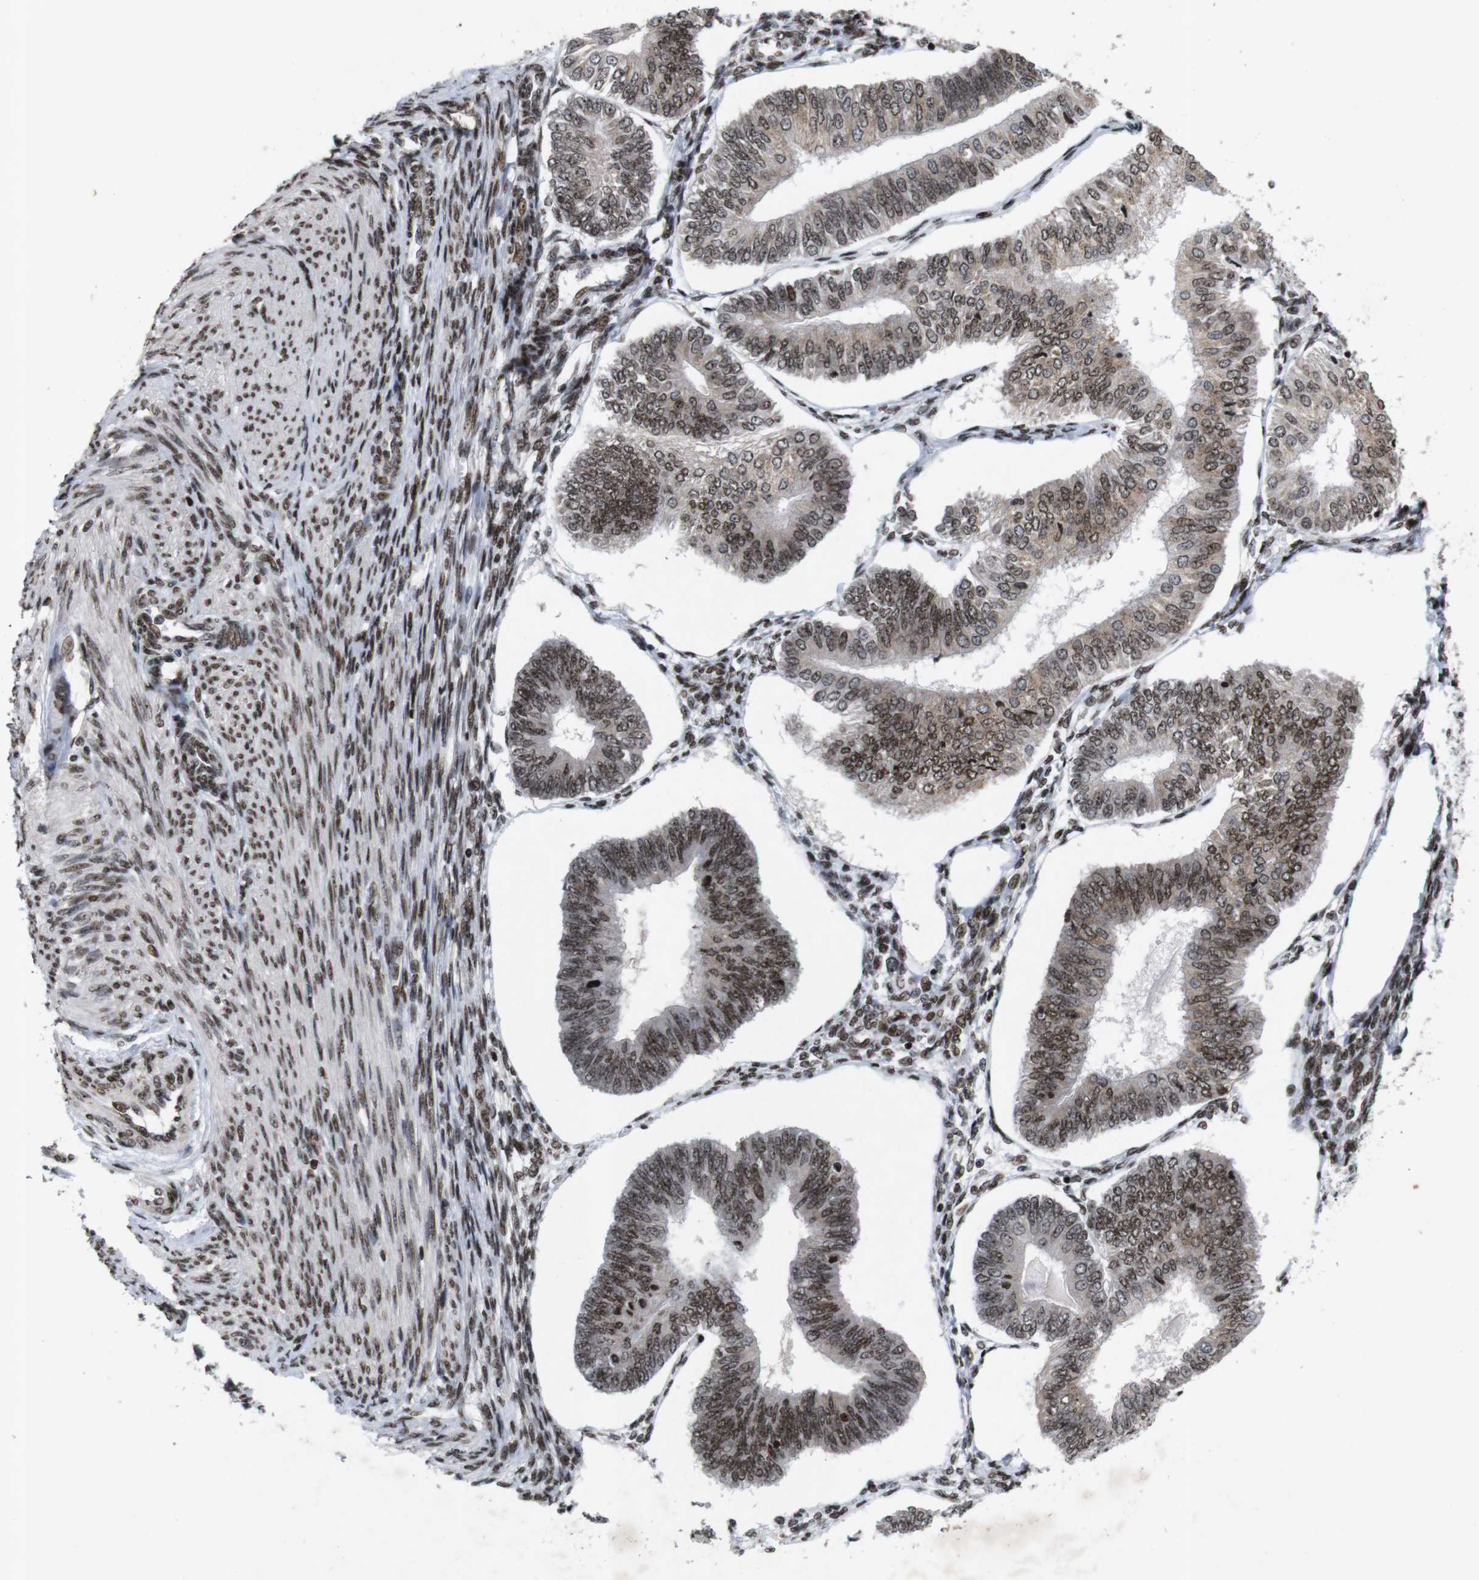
{"staining": {"intensity": "moderate", "quantity": ">75%", "location": "nuclear"}, "tissue": "endometrial cancer", "cell_type": "Tumor cells", "image_type": "cancer", "snomed": [{"axis": "morphology", "description": "Adenocarcinoma, NOS"}, {"axis": "topography", "description": "Endometrium"}], "caption": "A high-resolution micrograph shows immunohistochemistry staining of endometrial cancer (adenocarcinoma), which reveals moderate nuclear positivity in approximately >75% of tumor cells. Immunohistochemistry stains the protein of interest in brown and the nuclei are stained blue.", "gene": "MAGEH1", "patient": {"sex": "female", "age": 58}}